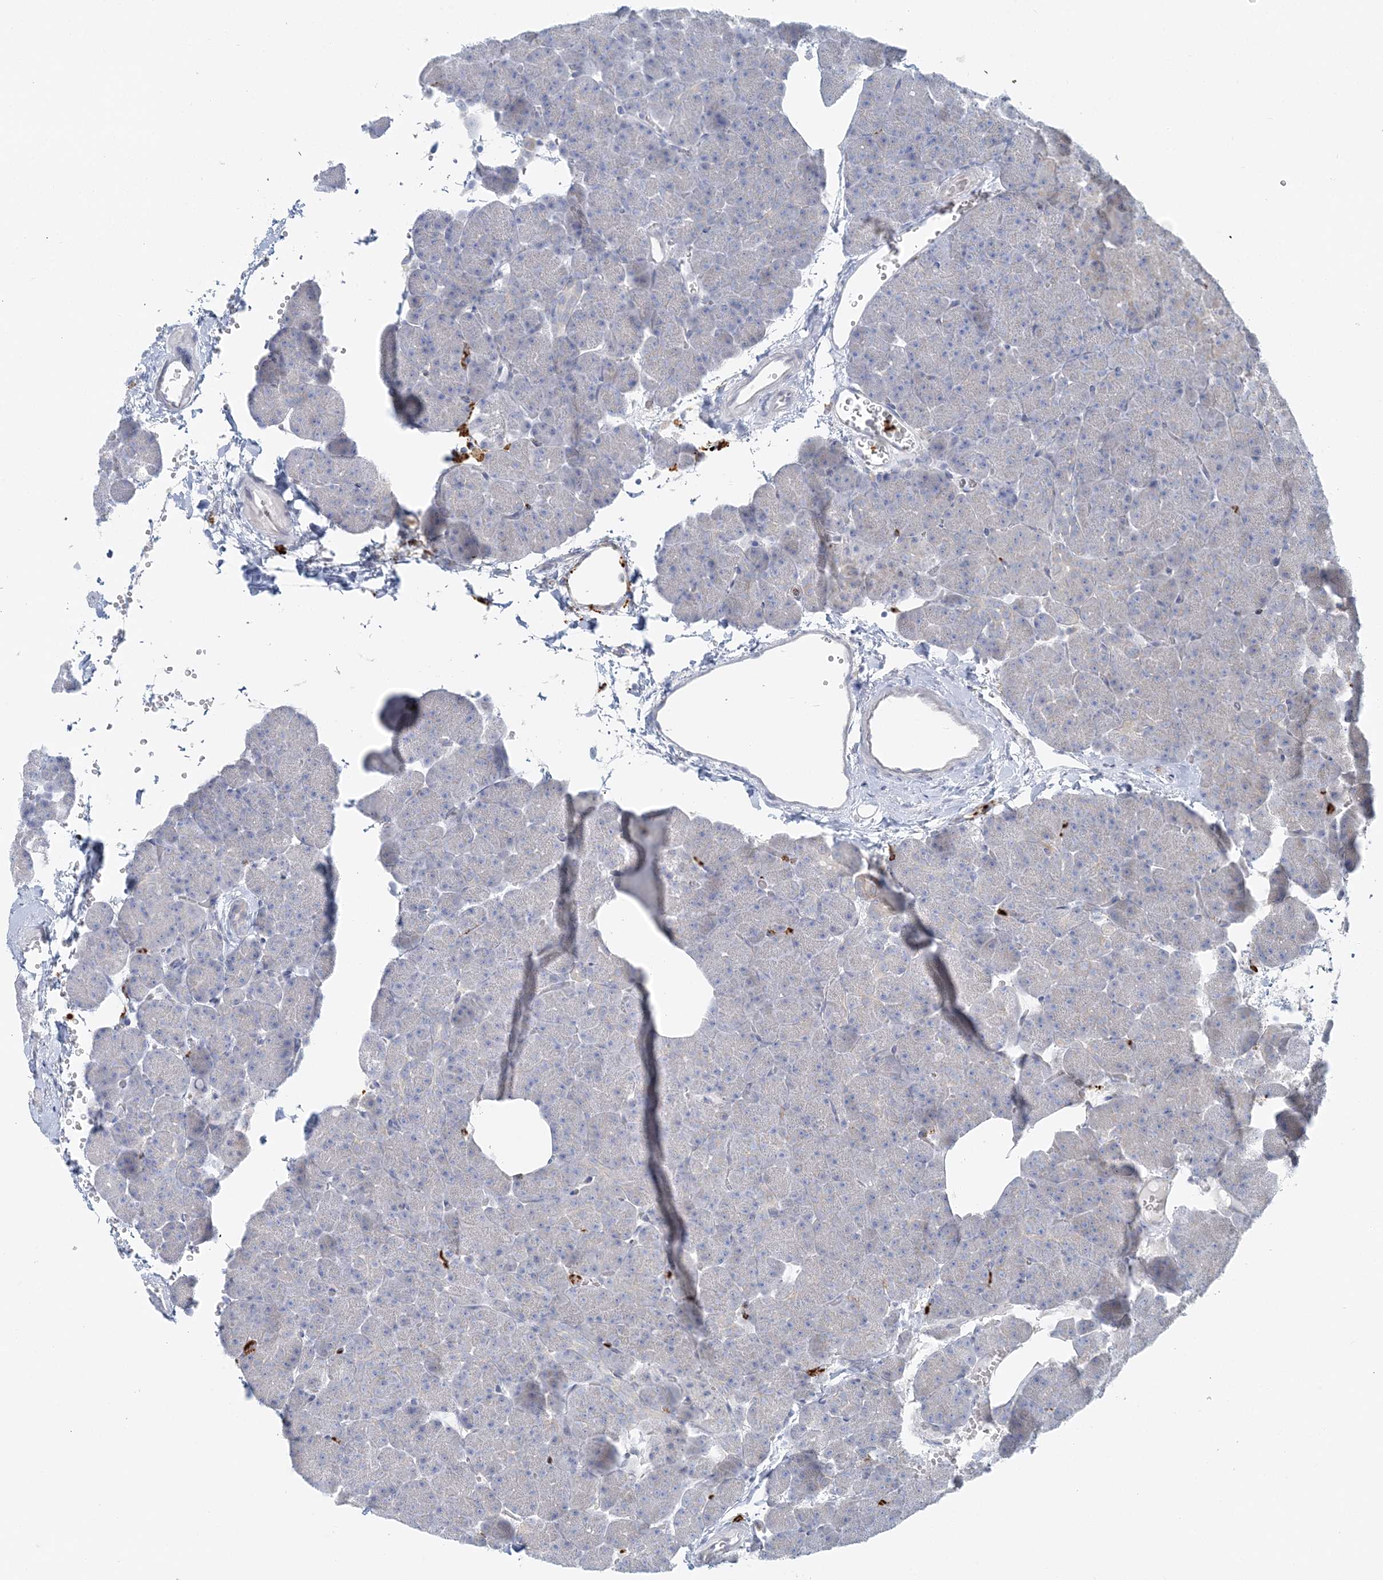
{"staining": {"intensity": "negative", "quantity": "none", "location": "none"}, "tissue": "pancreas", "cell_type": "Exocrine glandular cells", "image_type": "normal", "snomed": [{"axis": "morphology", "description": "Normal tissue, NOS"}, {"axis": "morphology", "description": "Carcinoid, malignant, NOS"}, {"axis": "topography", "description": "Pancreas"}], "caption": "This is an immunohistochemistry photomicrograph of benign human pancreas. There is no expression in exocrine glandular cells.", "gene": "CCNJ", "patient": {"sex": "female", "age": 35}}